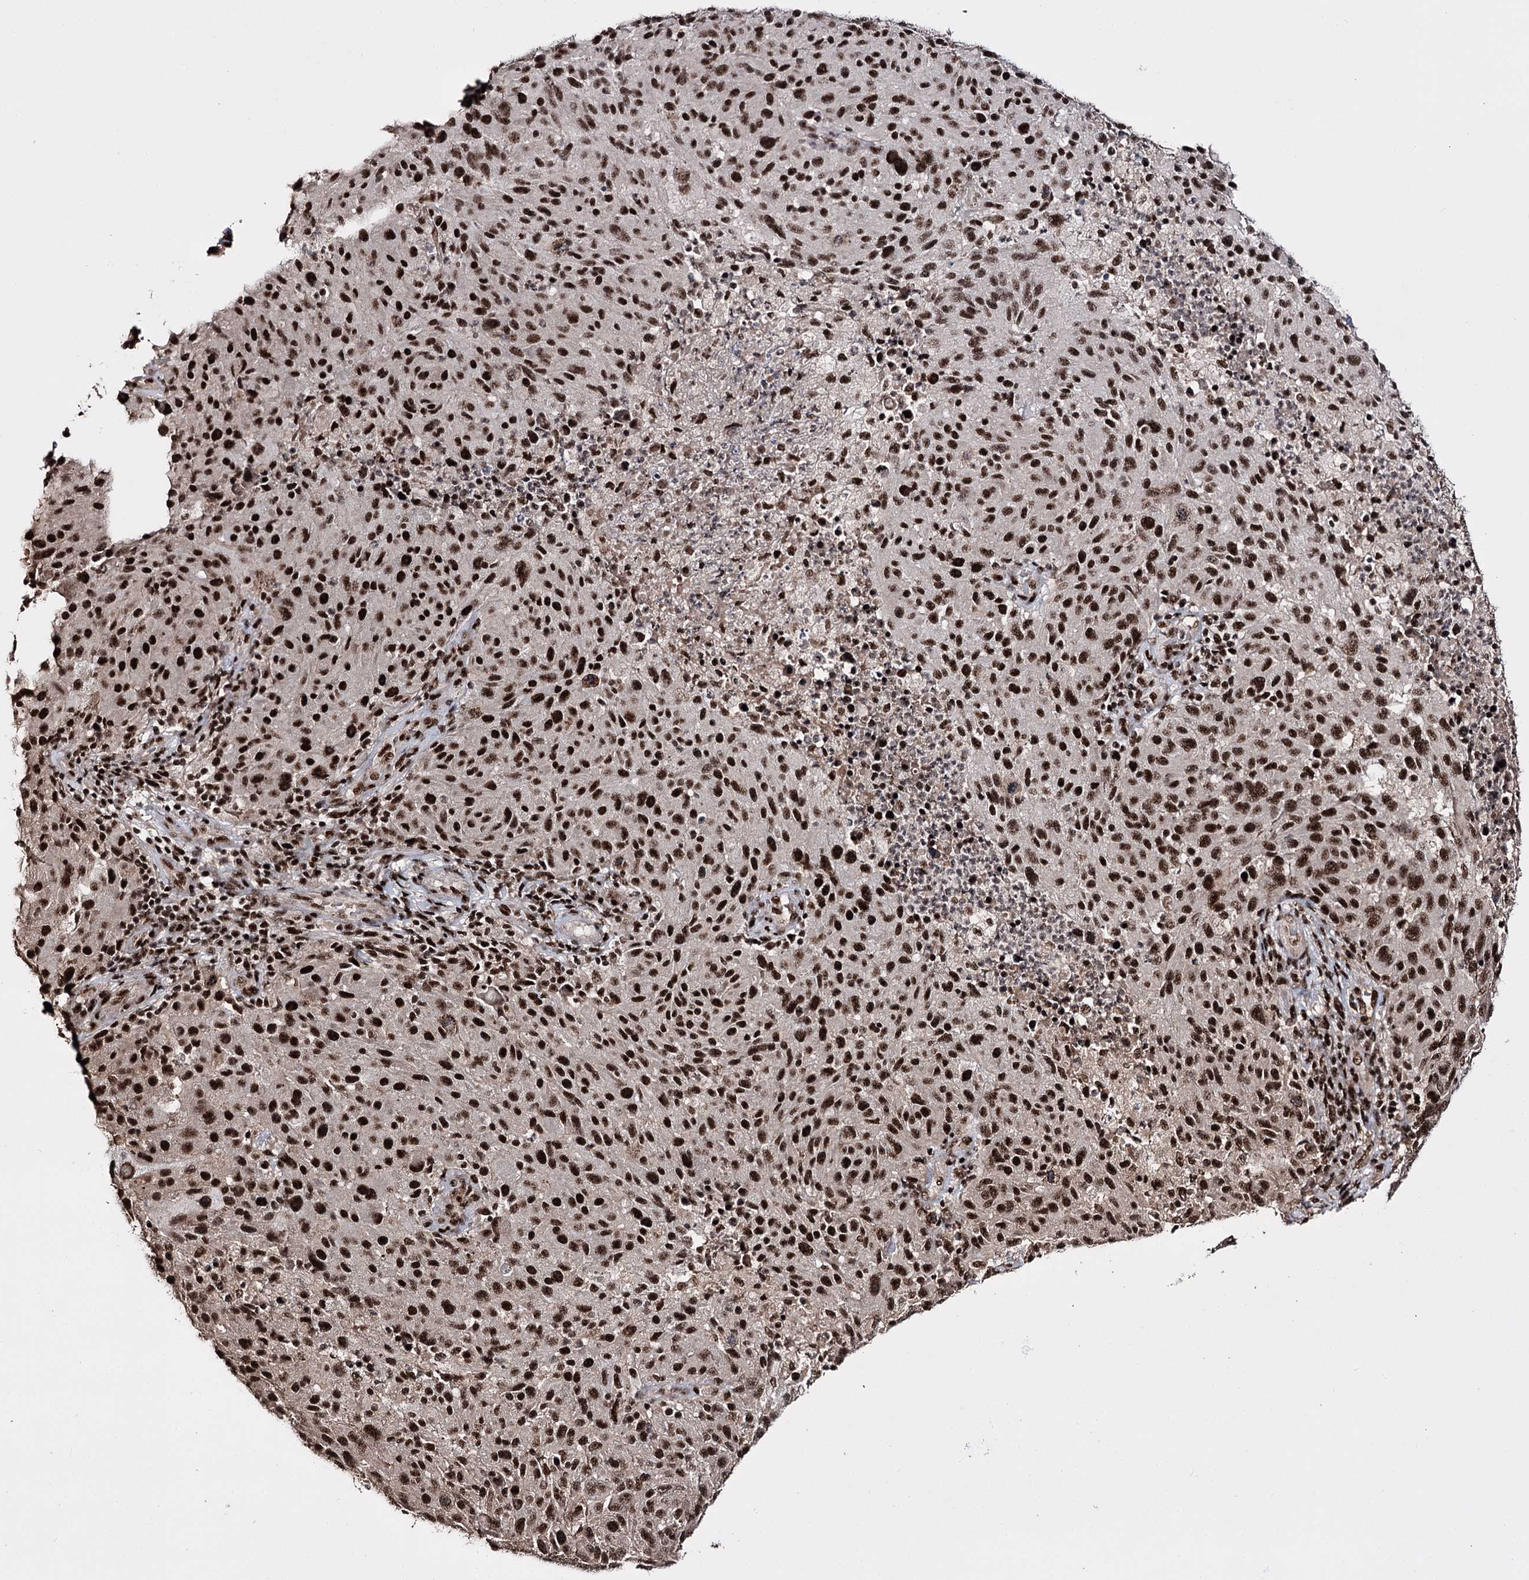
{"staining": {"intensity": "strong", "quantity": ">75%", "location": "nuclear"}, "tissue": "melanoma", "cell_type": "Tumor cells", "image_type": "cancer", "snomed": [{"axis": "morphology", "description": "Malignant melanoma, NOS"}, {"axis": "topography", "description": "Skin"}], "caption": "Human melanoma stained with a protein marker shows strong staining in tumor cells.", "gene": "PRPF40A", "patient": {"sex": "male", "age": 53}}